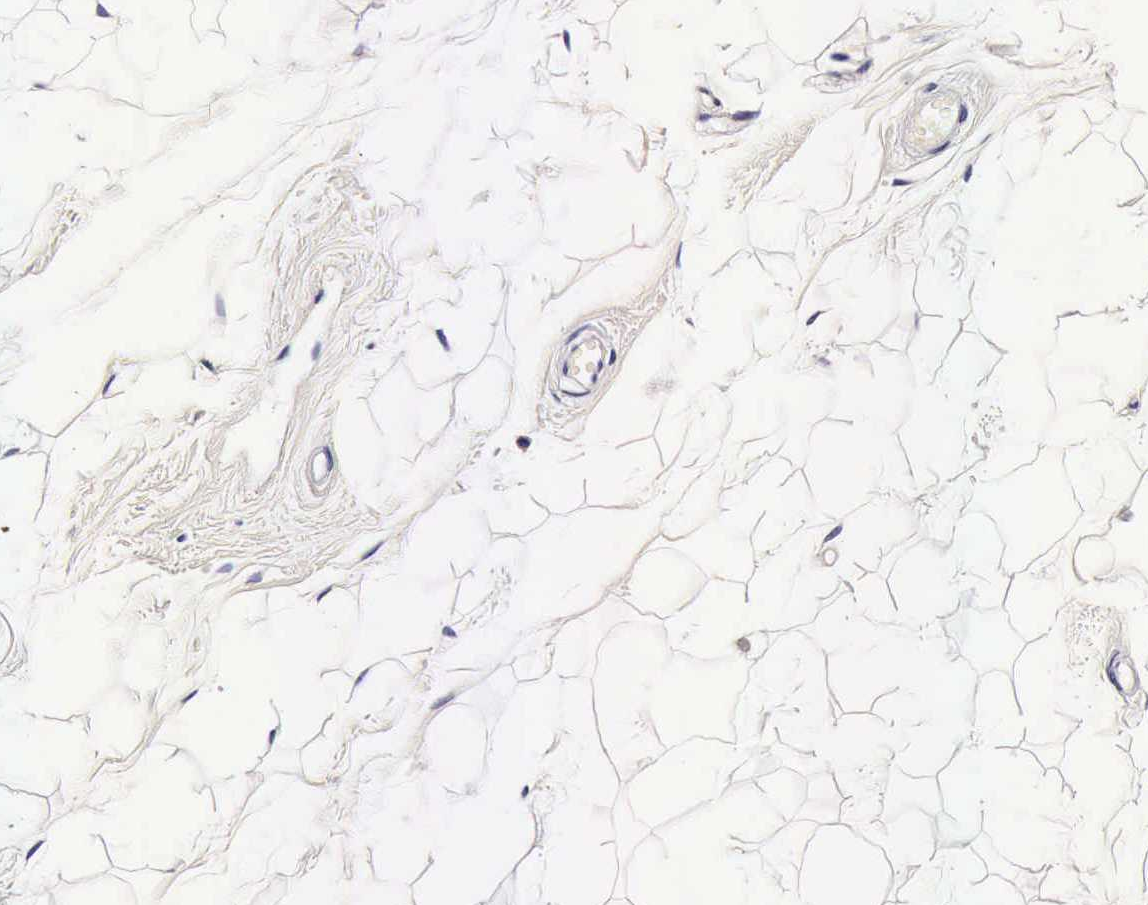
{"staining": {"intensity": "negative", "quantity": "none", "location": "none"}, "tissue": "adipose tissue", "cell_type": "Adipocytes", "image_type": "normal", "snomed": [{"axis": "morphology", "description": "Normal tissue, NOS"}, {"axis": "topography", "description": "Breast"}], "caption": "This is a photomicrograph of immunohistochemistry (IHC) staining of normal adipose tissue, which shows no staining in adipocytes.", "gene": "IAPP", "patient": {"sex": "female", "age": 44}}